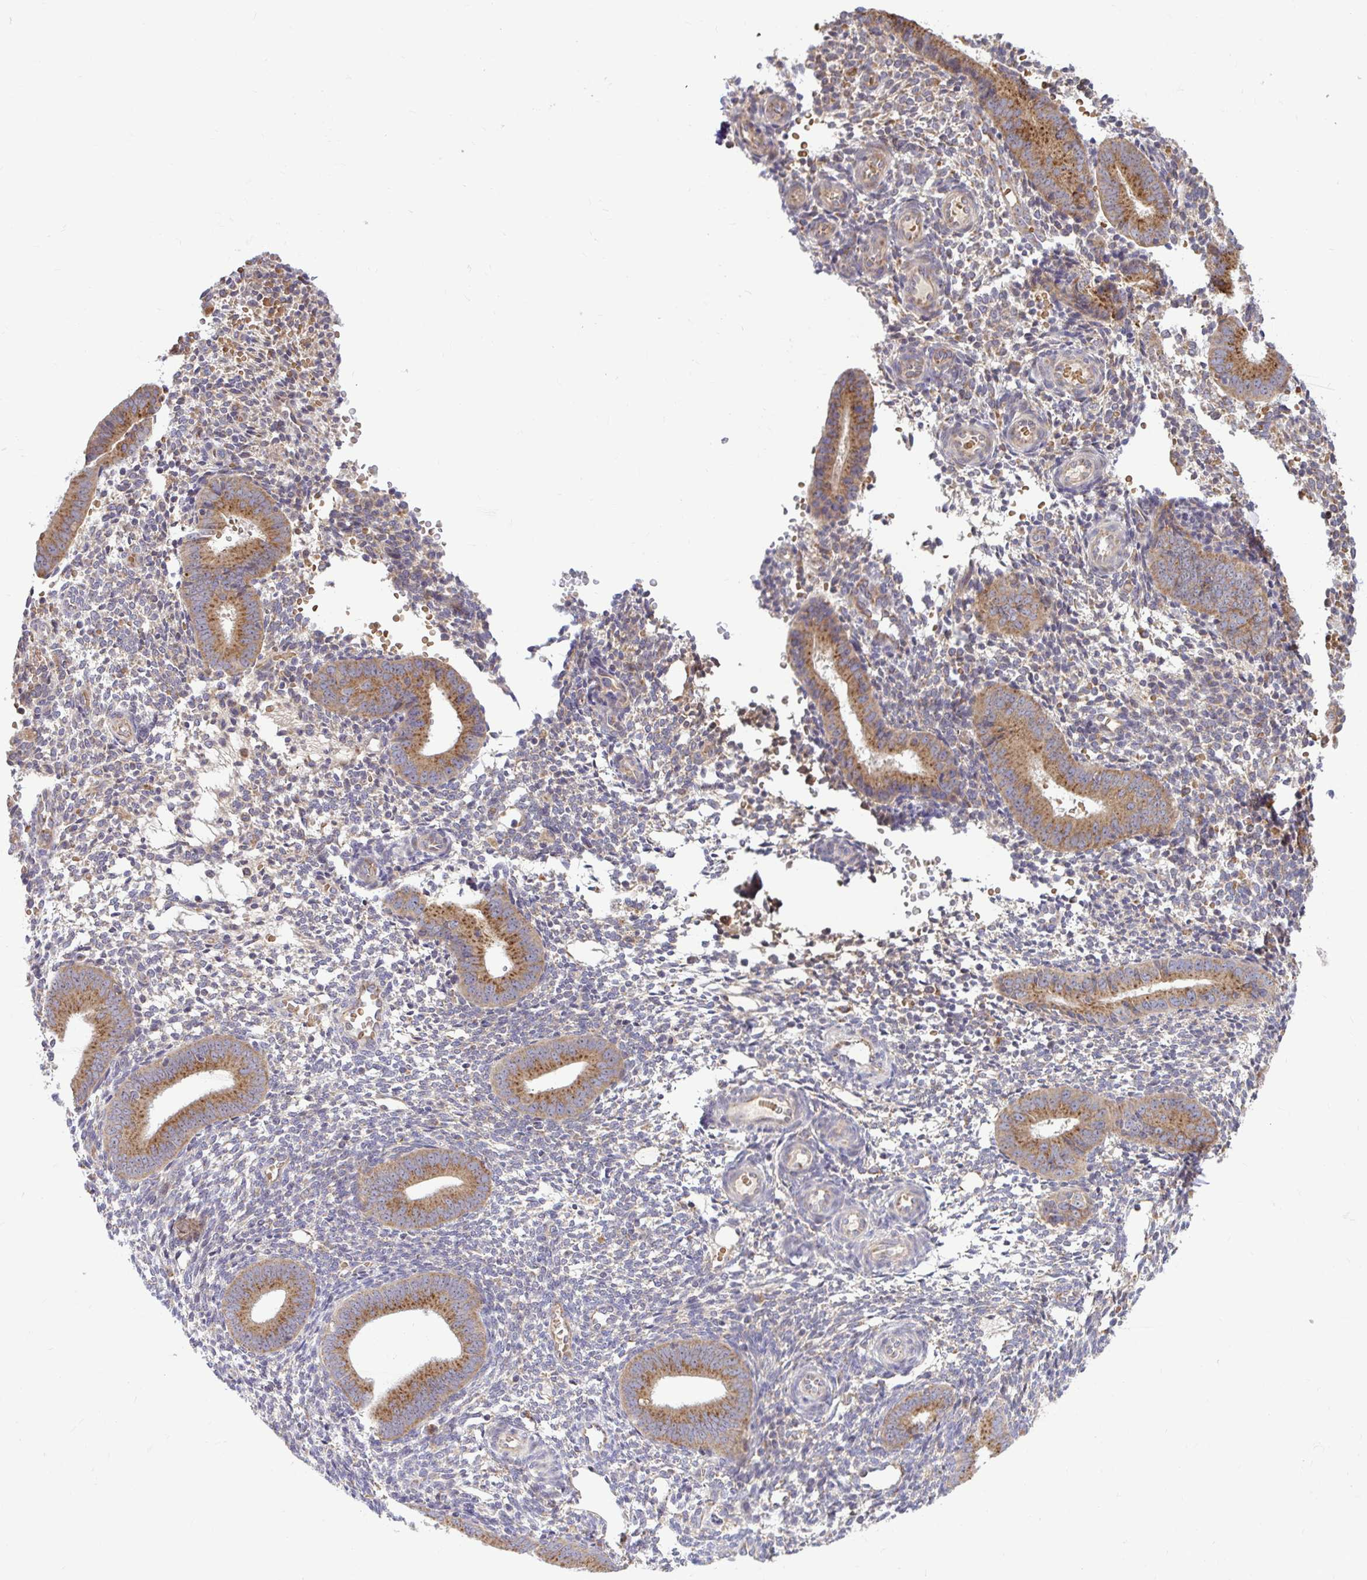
{"staining": {"intensity": "moderate", "quantity": "<25%", "location": "cytoplasmic/membranous"}, "tissue": "endometrium", "cell_type": "Cells in endometrial stroma", "image_type": "normal", "snomed": [{"axis": "morphology", "description": "Normal tissue, NOS"}, {"axis": "topography", "description": "Endometrium"}], "caption": "DAB immunohistochemical staining of unremarkable human endometrium shows moderate cytoplasmic/membranous protein positivity in about <25% of cells in endometrial stroma. (Brightfield microscopy of DAB IHC at high magnification).", "gene": "VTI1B", "patient": {"sex": "female", "age": 40}}